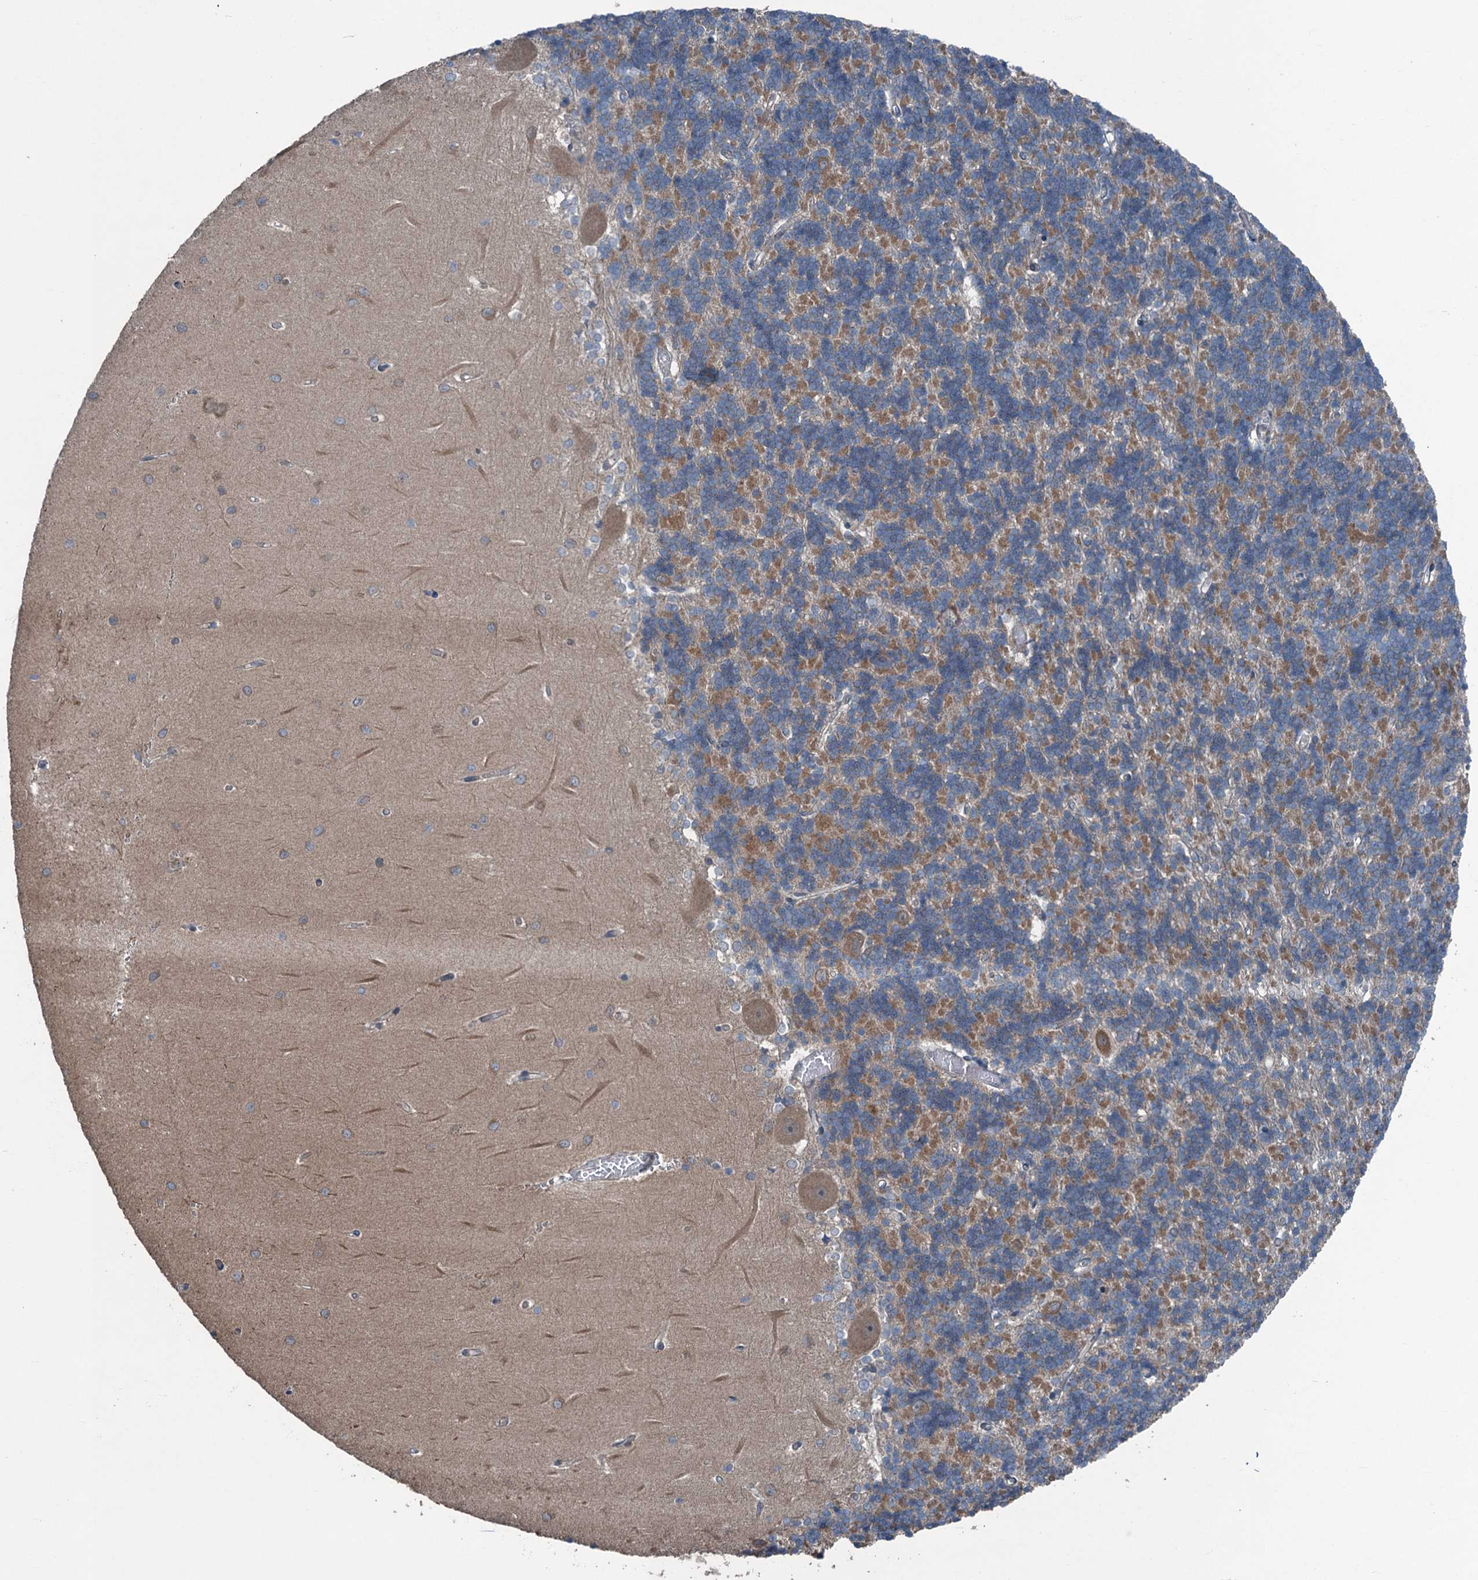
{"staining": {"intensity": "moderate", "quantity": "<25%", "location": "cytoplasmic/membranous"}, "tissue": "cerebellum", "cell_type": "Cells in granular layer", "image_type": "normal", "snomed": [{"axis": "morphology", "description": "Normal tissue, NOS"}, {"axis": "topography", "description": "Cerebellum"}], "caption": "Normal cerebellum exhibits moderate cytoplasmic/membranous staining in about <25% of cells in granular layer, visualized by immunohistochemistry.", "gene": "TRAPPC8", "patient": {"sex": "male", "age": 37}}